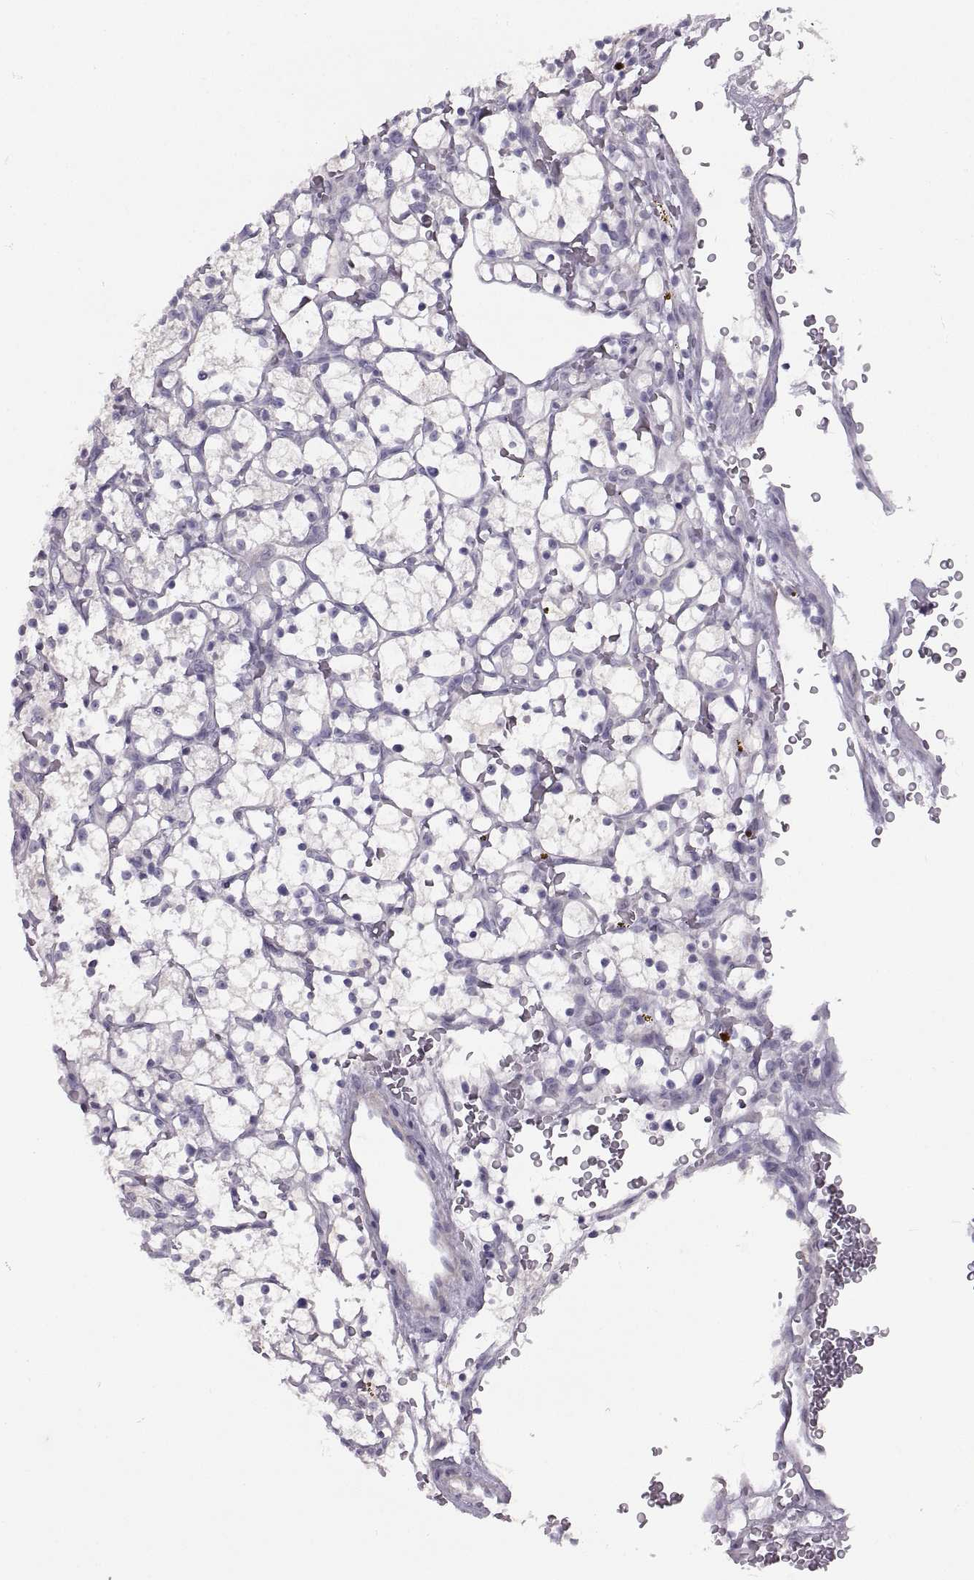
{"staining": {"intensity": "negative", "quantity": "none", "location": "none"}, "tissue": "renal cancer", "cell_type": "Tumor cells", "image_type": "cancer", "snomed": [{"axis": "morphology", "description": "Adenocarcinoma, NOS"}, {"axis": "topography", "description": "Kidney"}], "caption": "Renal adenocarcinoma was stained to show a protein in brown. There is no significant staining in tumor cells.", "gene": "BSPH1", "patient": {"sex": "female", "age": 64}}